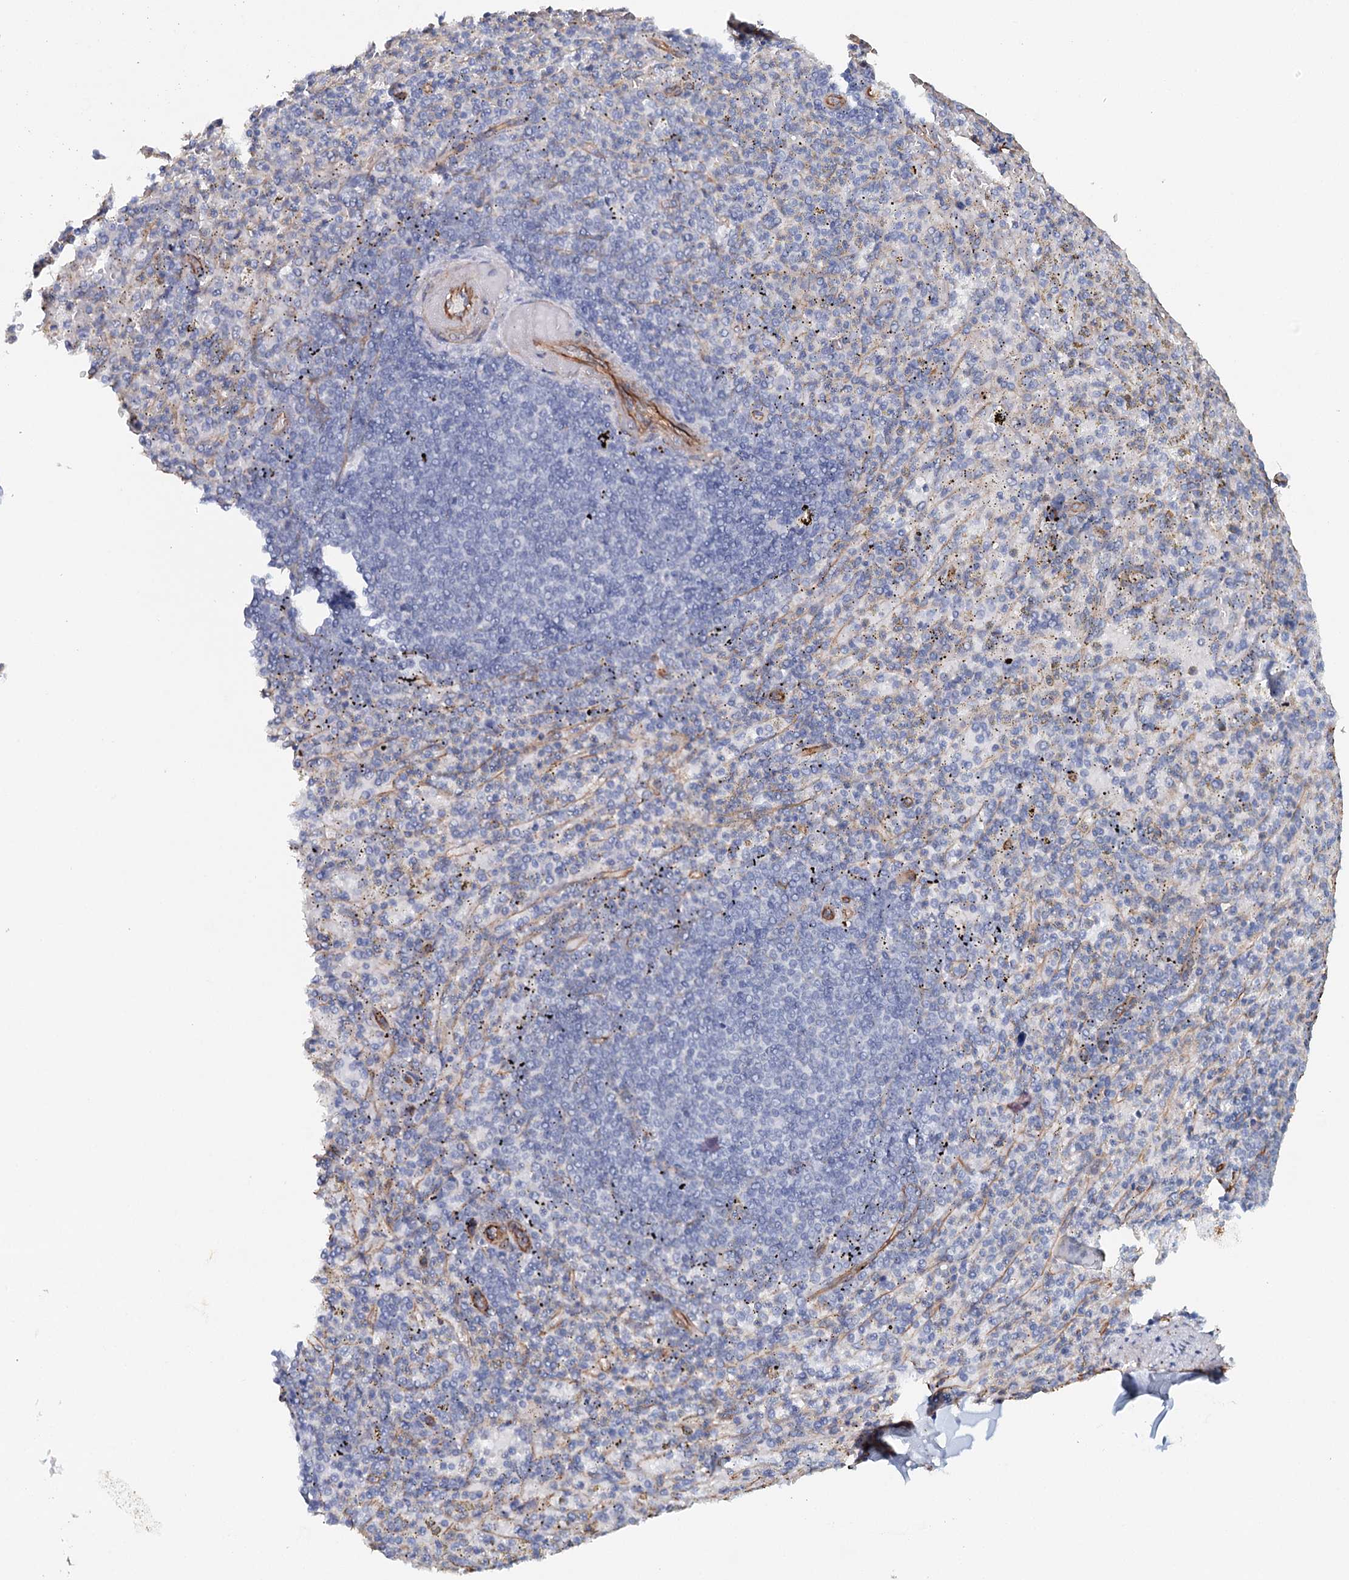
{"staining": {"intensity": "negative", "quantity": "none", "location": "none"}, "tissue": "spleen", "cell_type": "Cells in red pulp", "image_type": "normal", "snomed": [{"axis": "morphology", "description": "Normal tissue, NOS"}, {"axis": "topography", "description": "Spleen"}], "caption": "This is an immunohistochemistry (IHC) micrograph of normal human spleen. There is no positivity in cells in red pulp.", "gene": "SYNPO", "patient": {"sex": "female", "age": 74}}